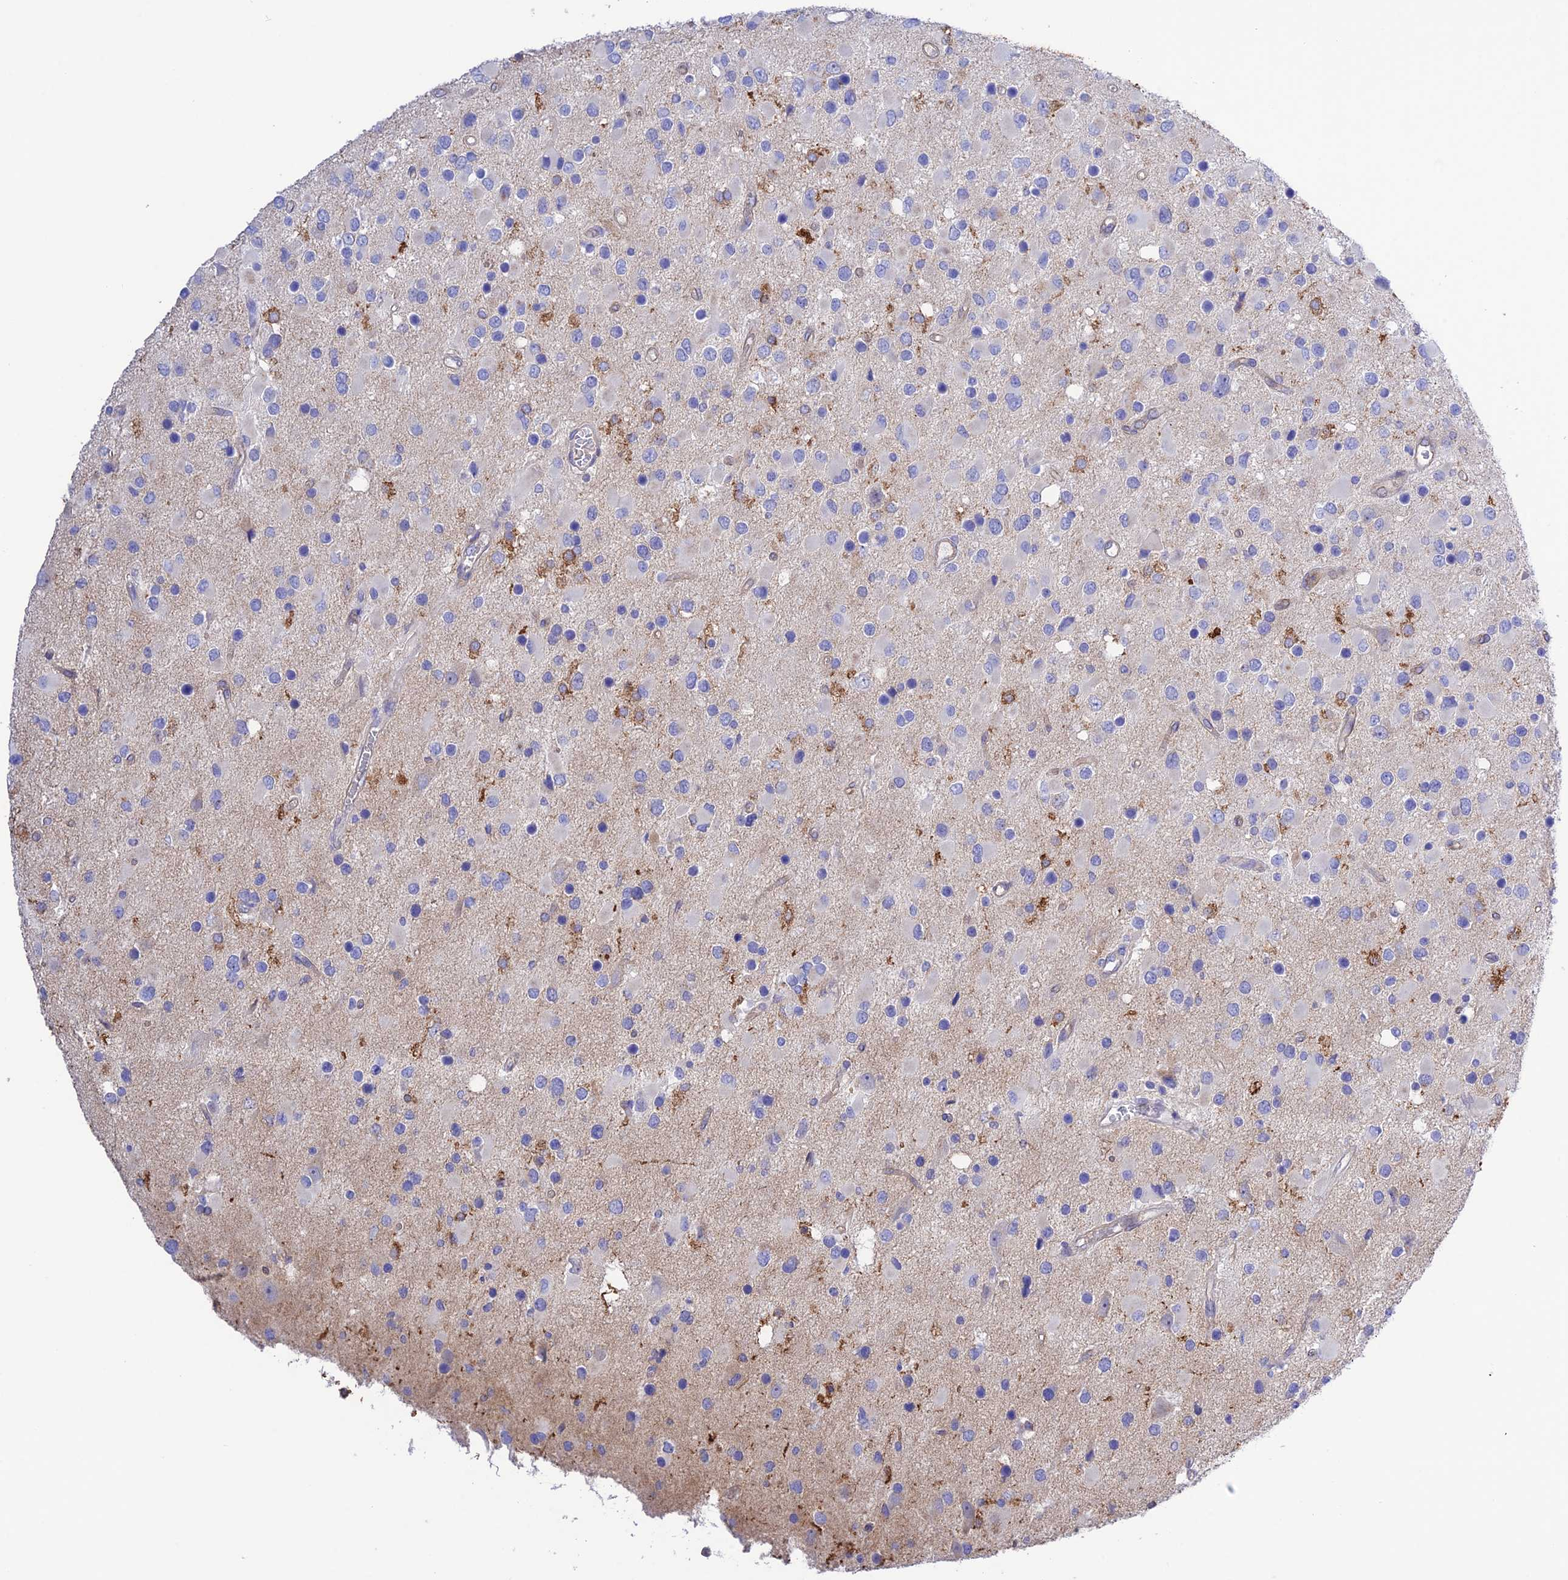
{"staining": {"intensity": "negative", "quantity": "none", "location": "none"}, "tissue": "glioma", "cell_type": "Tumor cells", "image_type": "cancer", "snomed": [{"axis": "morphology", "description": "Glioma, malignant, High grade"}, {"axis": "topography", "description": "Brain"}], "caption": "Malignant glioma (high-grade) stained for a protein using immunohistochemistry demonstrates no positivity tumor cells.", "gene": "CHSY3", "patient": {"sex": "male", "age": 53}}